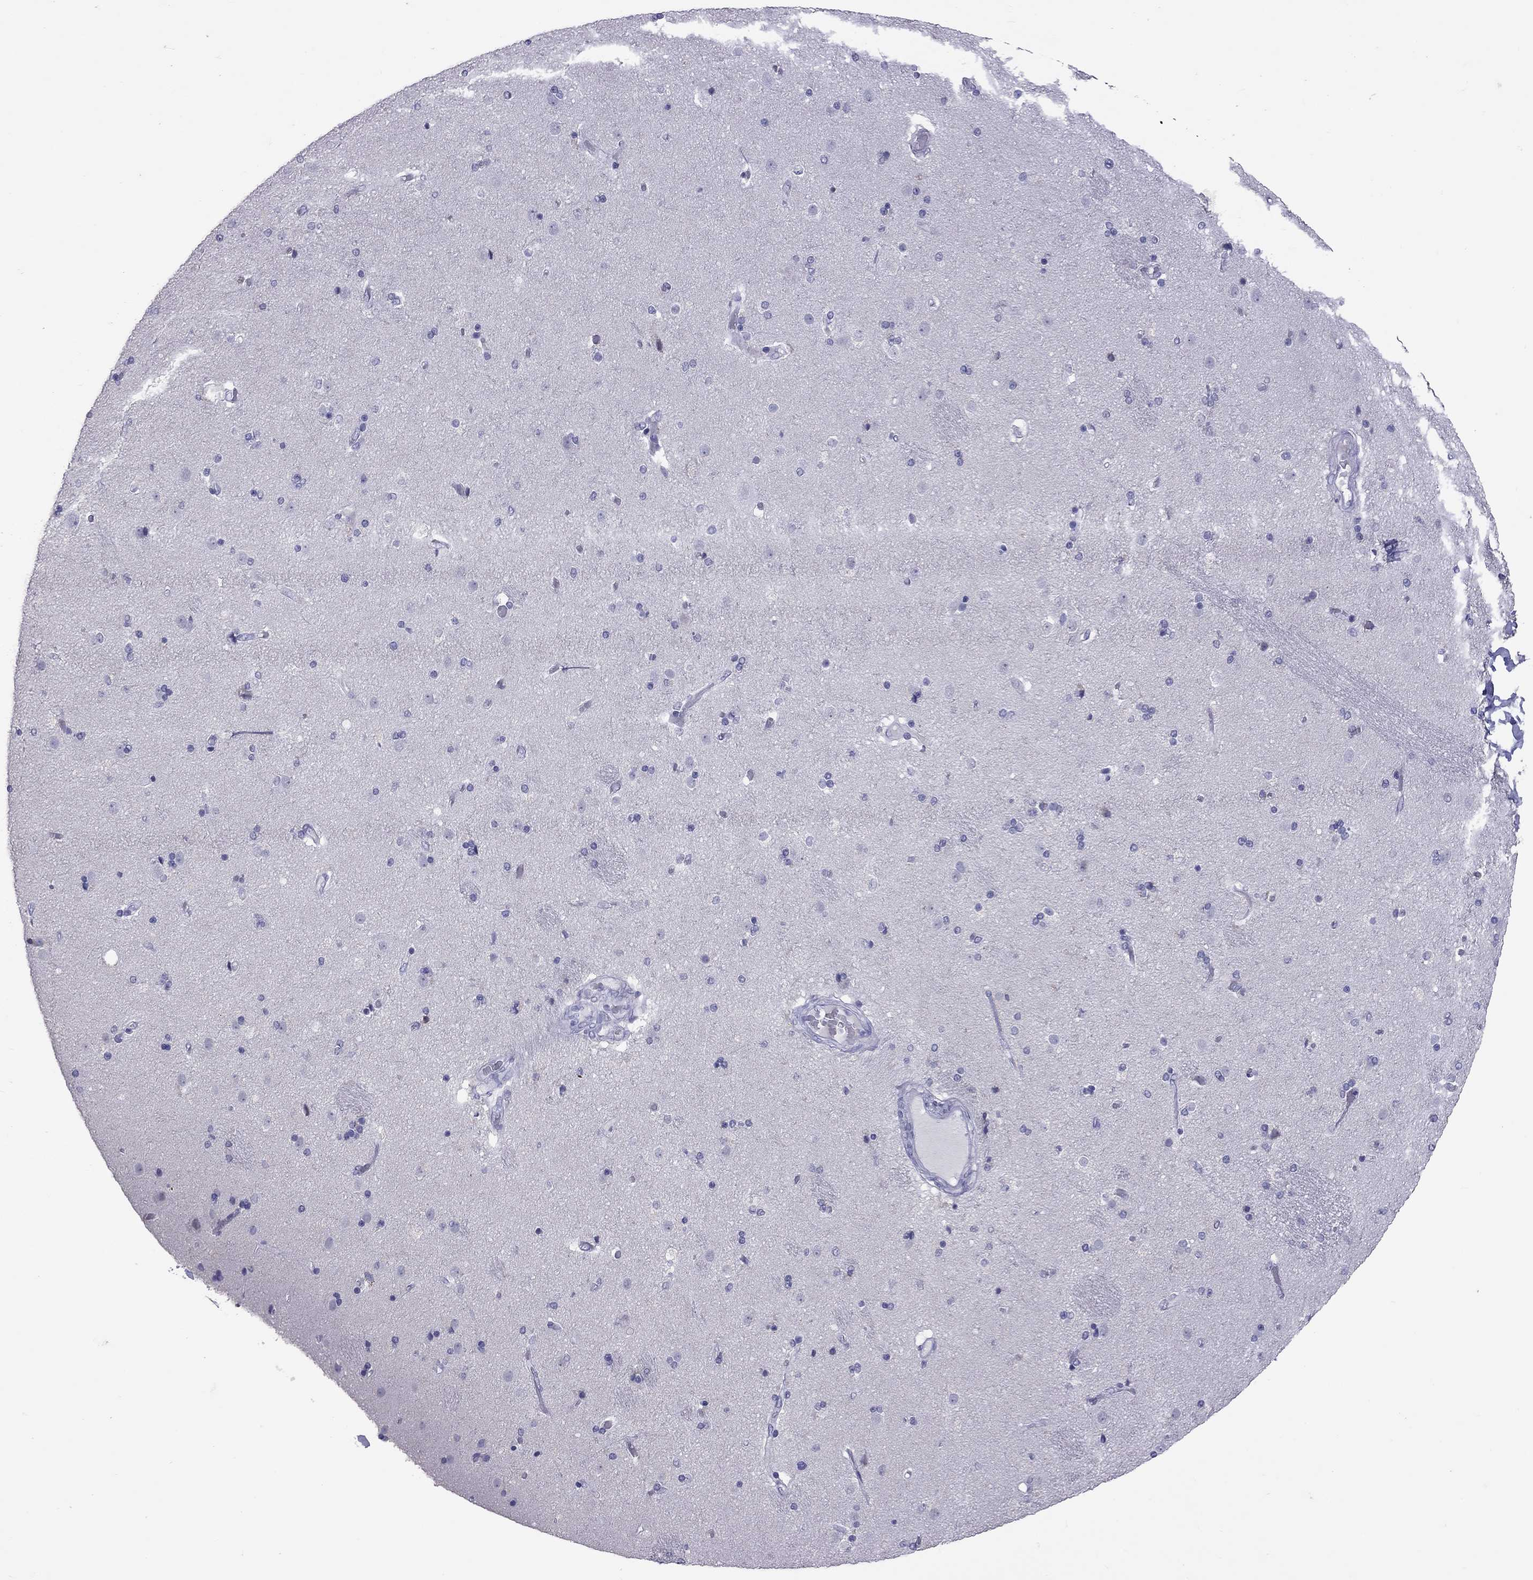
{"staining": {"intensity": "negative", "quantity": "none", "location": "none"}, "tissue": "caudate", "cell_type": "Glial cells", "image_type": "normal", "snomed": [{"axis": "morphology", "description": "Normal tissue, NOS"}, {"axis": "topography", "description": "Lateral ventricle wall"}], "caption": "A photomicrograph of human caudate is negative for staining in glial cells. (DAB immunohistochemistry with hematoxylin counter stain).", "gene": "SLAMF1", "patient": {"sex": "male", "age": 54}}